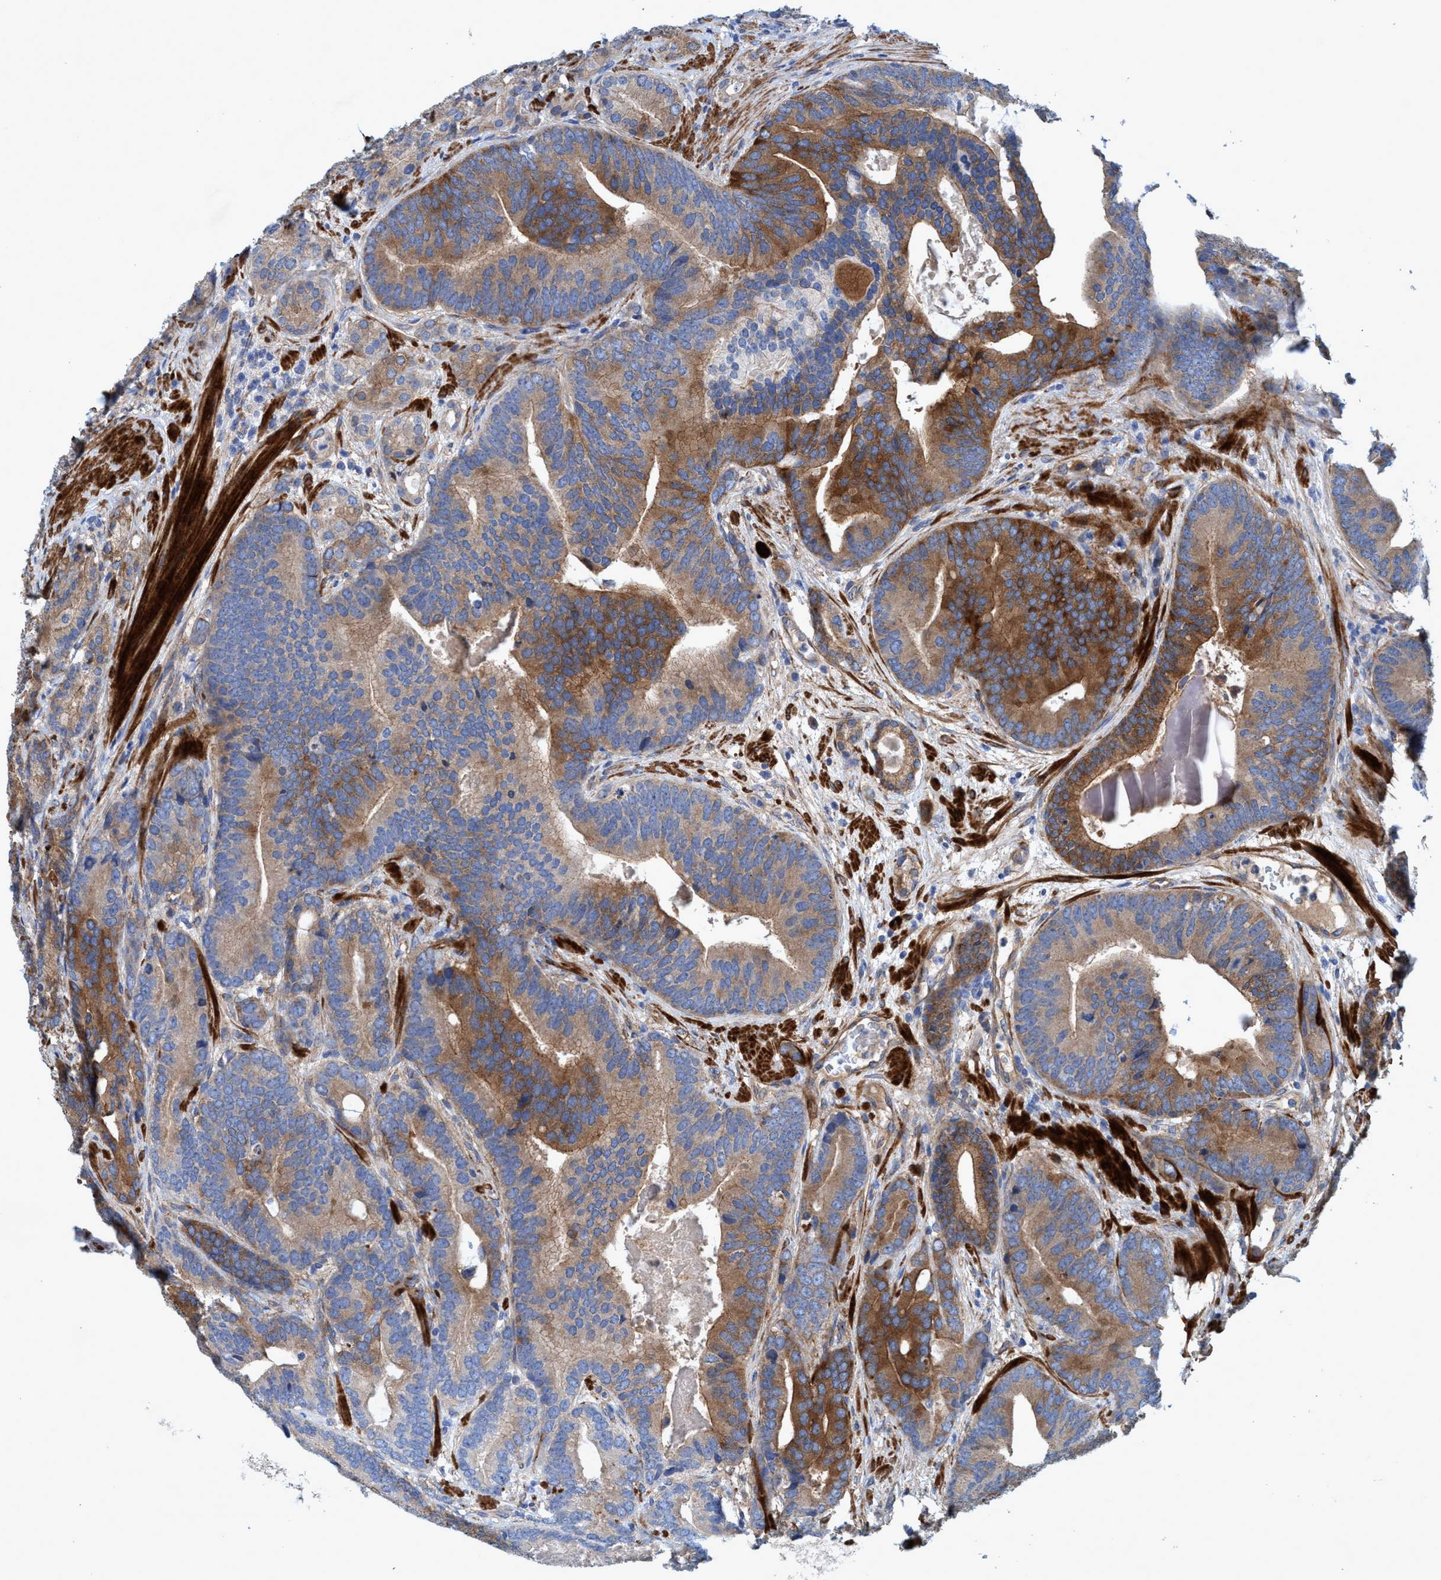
{"staining": {"intensity": "strong", "quantity": "25%-75%", "location": "cytoplasmic/membranous"}, "tissue": "prostate cancer", "cell_type": "Tumor cells", "image_type": "cancer", "snomed": [{"axis": "morphology", "description": "Adenocarcinoma, High grade"}, {"axis": "topography", "description": "Prostate"}], "caption": "Immunohistochemistry (IHC) of prostate high-grade adenocarcinoma shows high levels of strong cytoplasmic/membranous expression in about 25%-75% of tumor cells.", "gene": "GULP1", "patient": {"sex": "male", "age": 55}}